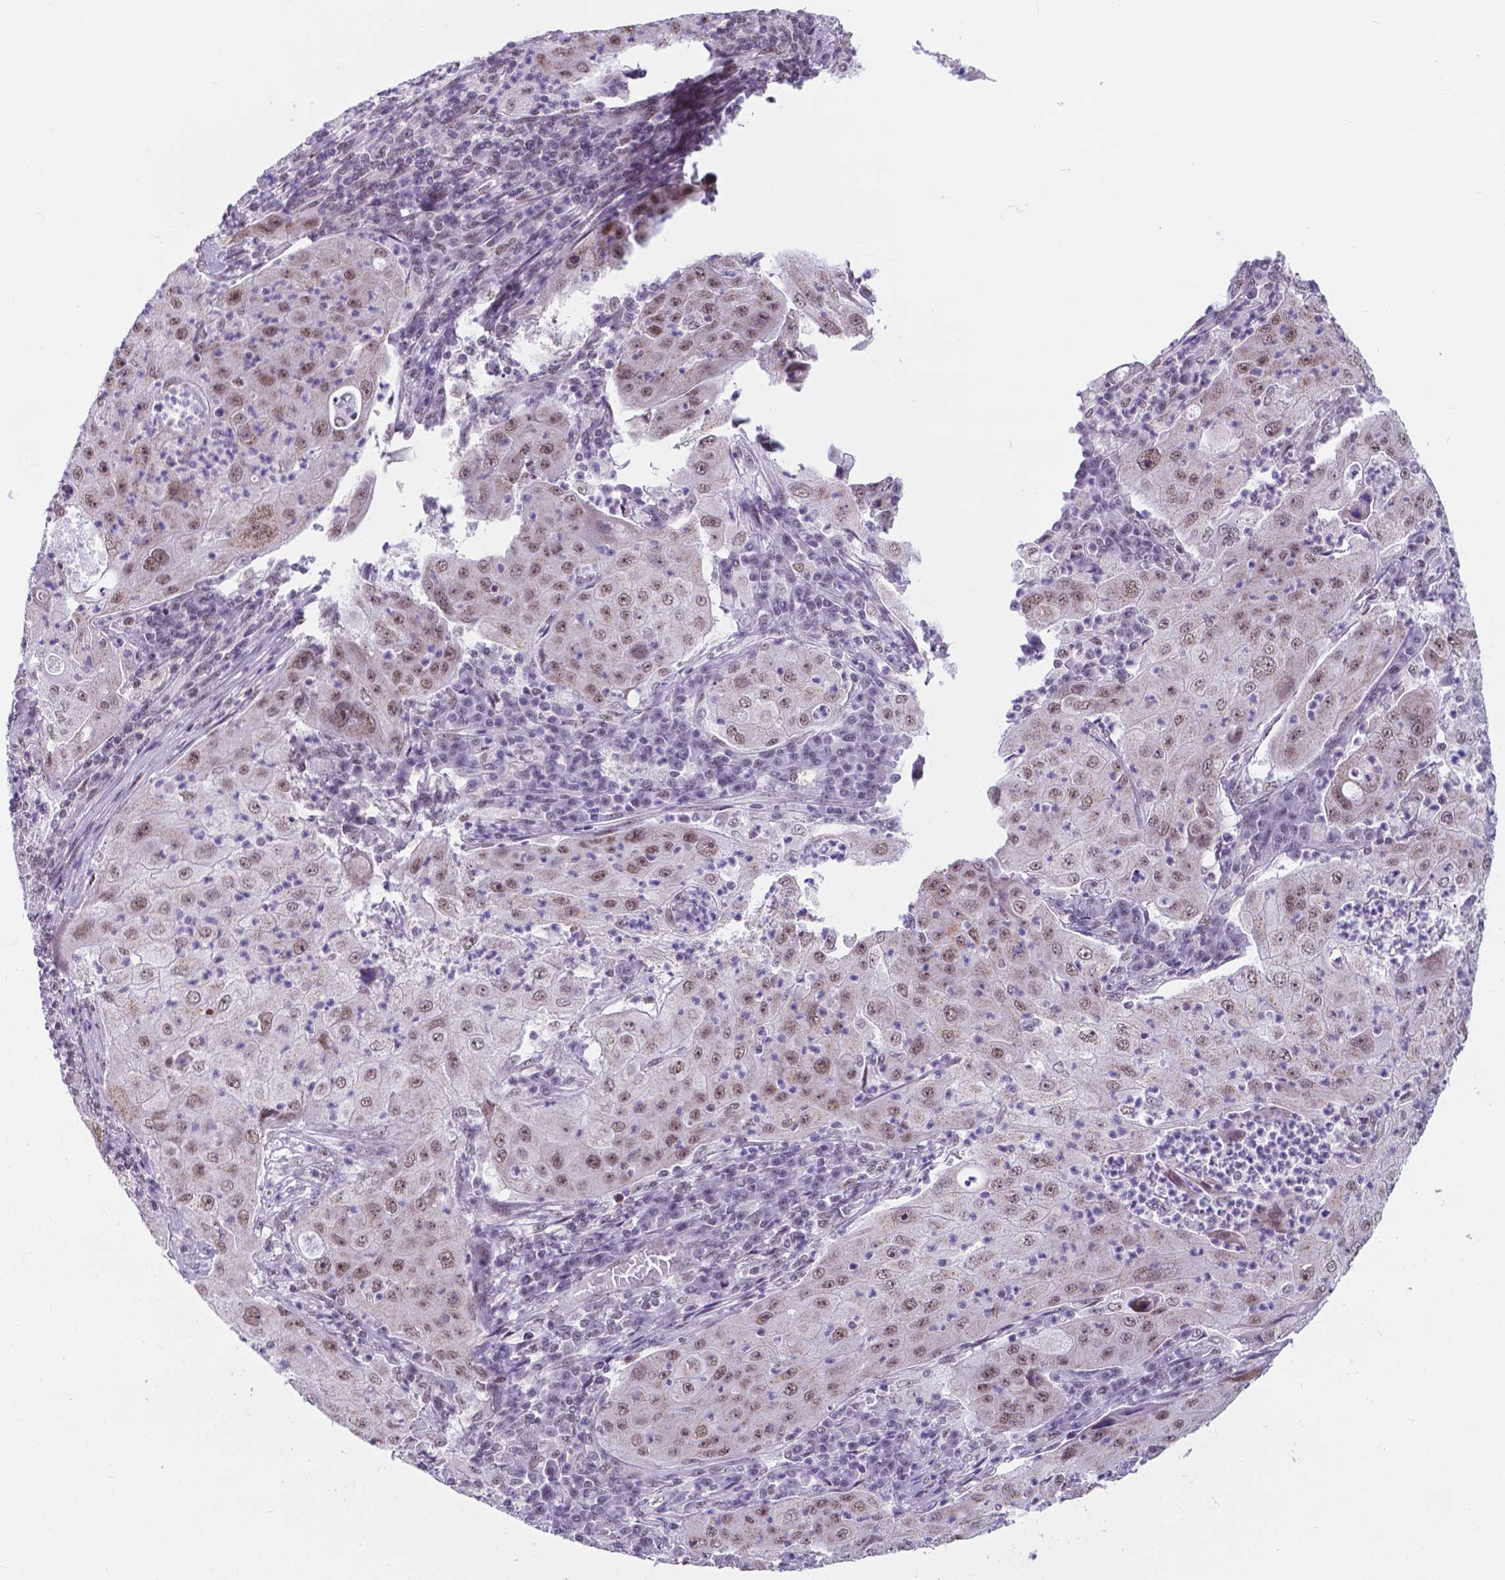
{"staining": {"intensity": "moderate", "quantity": "25%-75%", "location": "nuclear"}, "tissue": "lung cancer", "cell_type": "Tumor cells", "image_type": "cancer", "snomed": [{"axis": "morphology", "description": "Squamous cell carcinoma, NOS"}, {"axis": "topography", "description": "Lung"}], "caption": "Human lung cancer (squamous cell carcinoma) stained with a brown dye reveals moderate nuclear positive staining in approximately 25%-75% of tumor cells.", "gene": "BCAS2", "patient": {"sex": "female", "age": 59}}